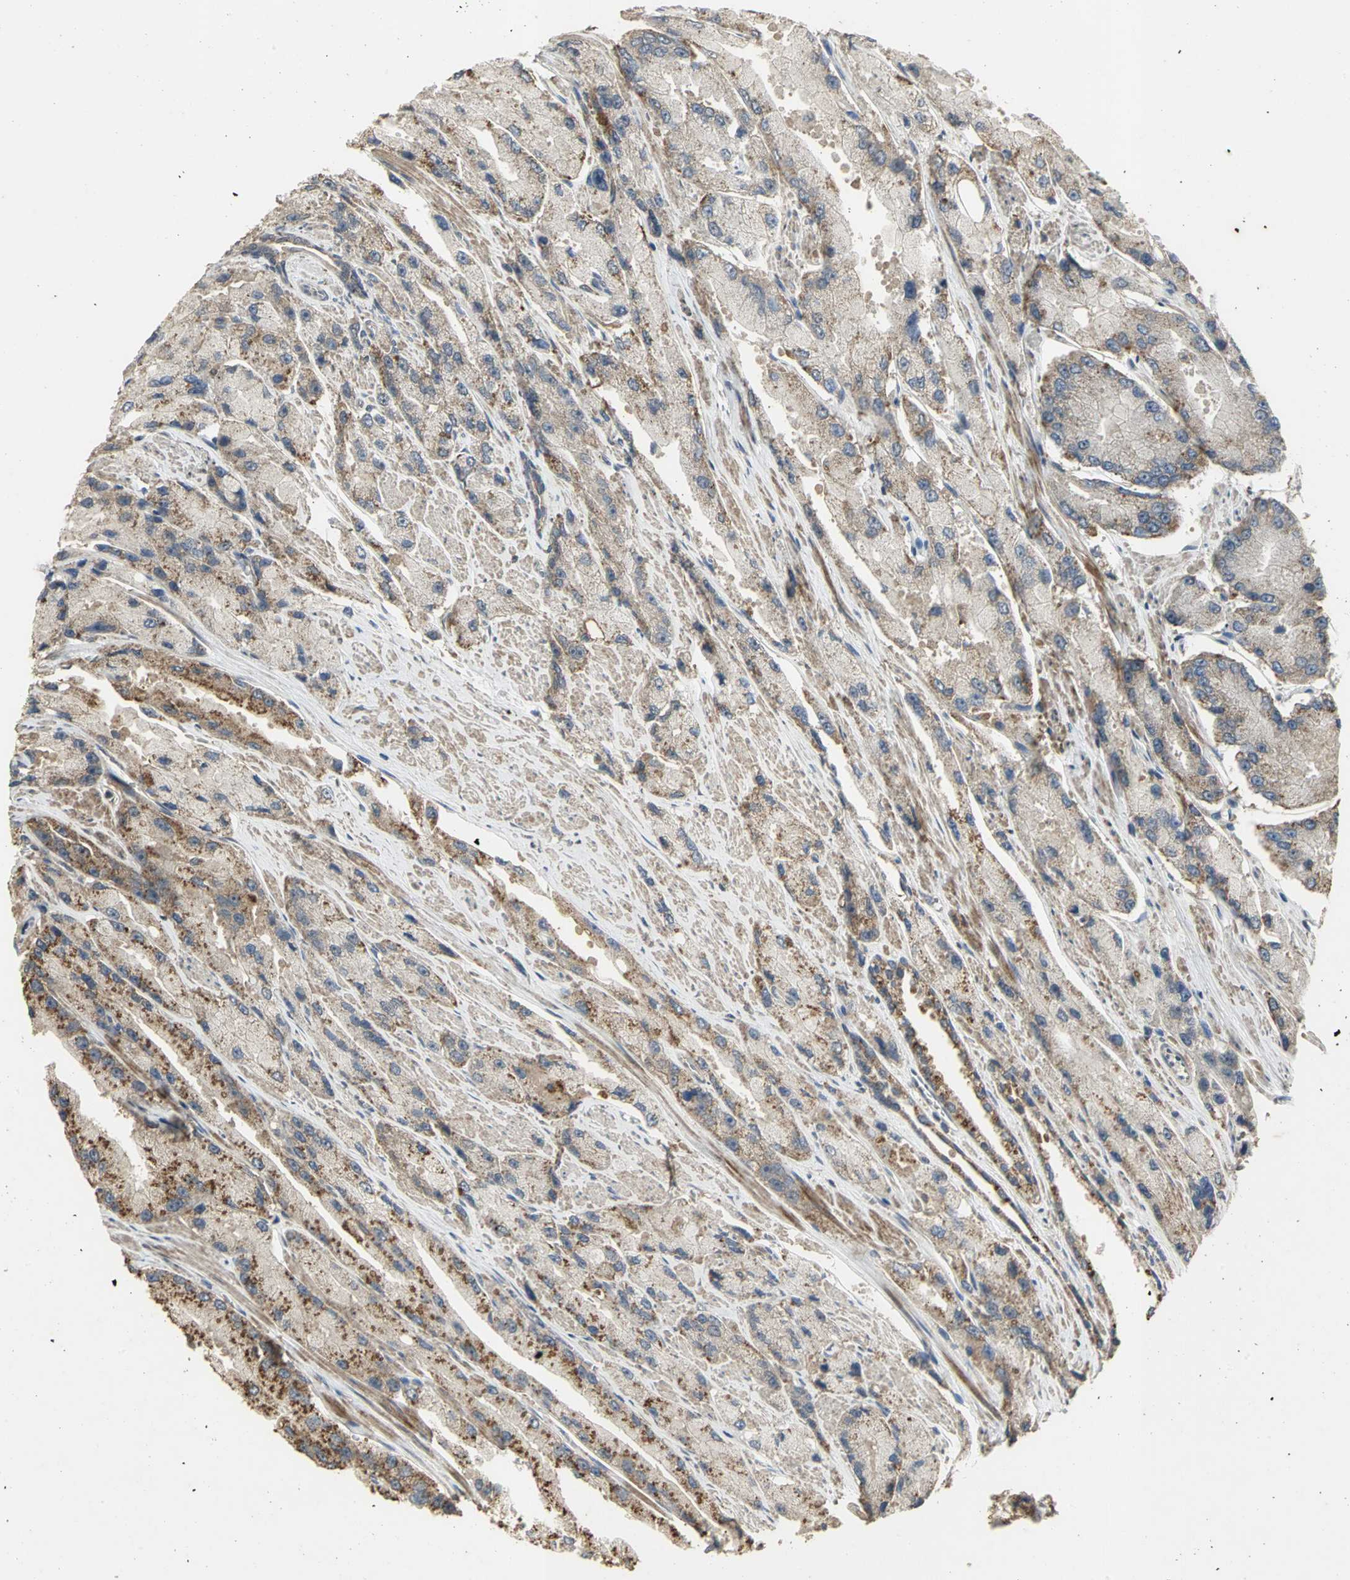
{"staining": {"intensity": "weak", "quantity": ">75%", "location": "cytoplasmic/membranous"}, "tissue": "prostate cancer", "cell_type": "Tumor cells", "image_type": "cancer", "snomed": [{"axis": "morphology", "description": "Adenocarcinoma, High grade"}, {"axis": "topography", "description": "Prostate"}], "caption": "Immunohistochemical staining of prostate cancer reveals low levels of weak cytoplasmic/membranous staining in about >75% of tumor cells. The protein is stained brown, and the nuclei are stained in blue (DAB IHC with brightfield microscopy, high magnification).", "gene": "KEAP1", "patient": {"sex": "male", "age": 58}}